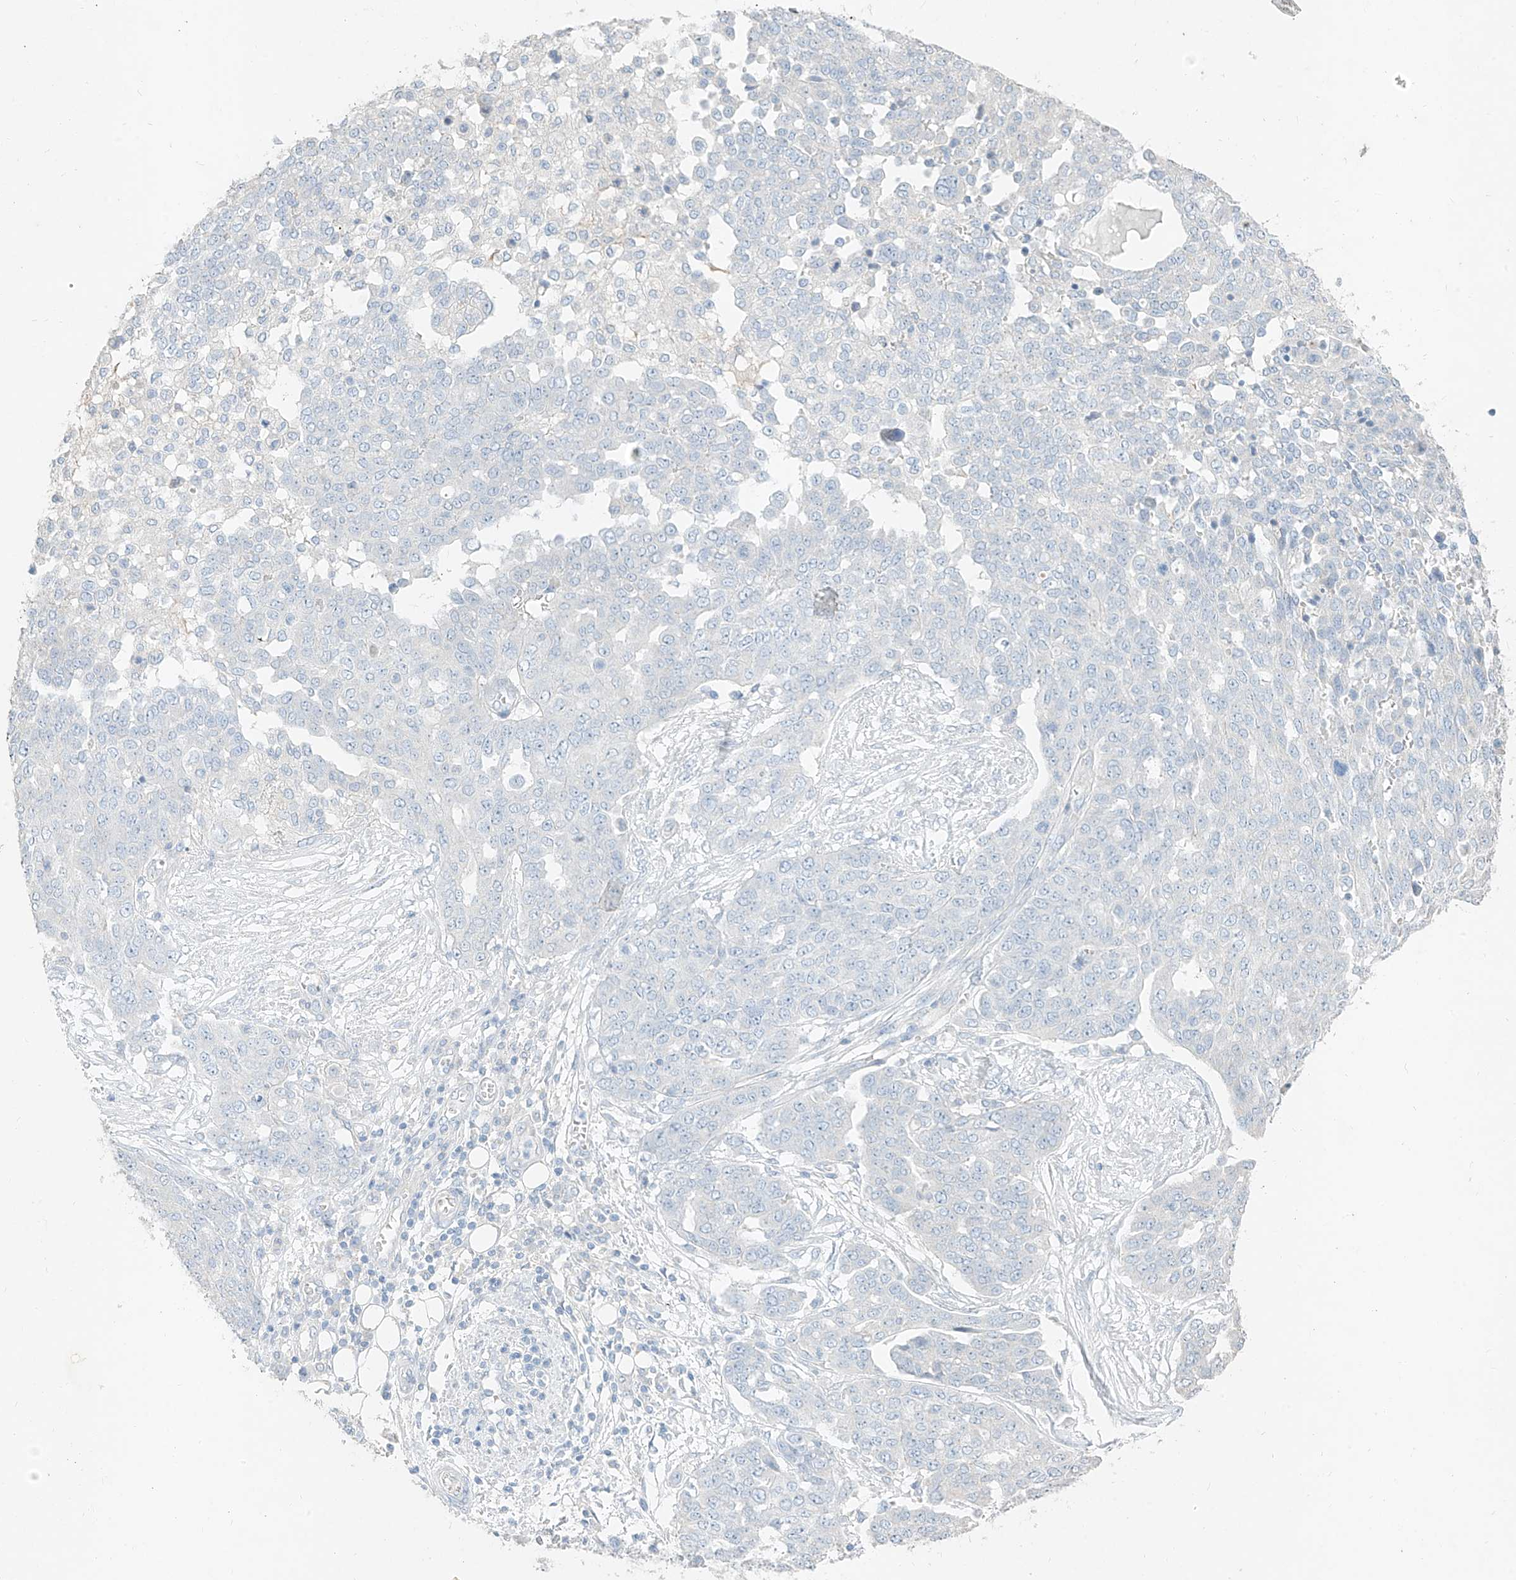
{"staining": {"intensity": "negative", "quantity": "none", "location": "none"}, "tissue": "ovarian cancer", "cell_type": "Tumor cells", "image_type": "cancer", "snomed": [{"axis": "morphology", "description": "Cystadenocarcinoma, serous, NOS"}, {"axis": "topography", "description": "Soft tissue"}, {"axis": "topography", "description": "Ovary"}], "caption": "Serous cystadenocarcinoma (ovarian) stained for a protein using immunohistochemistry reveals no positivity tumor cells.", "gene": "ZZEF1", "patient": {"sex": "female", "age": 57}}